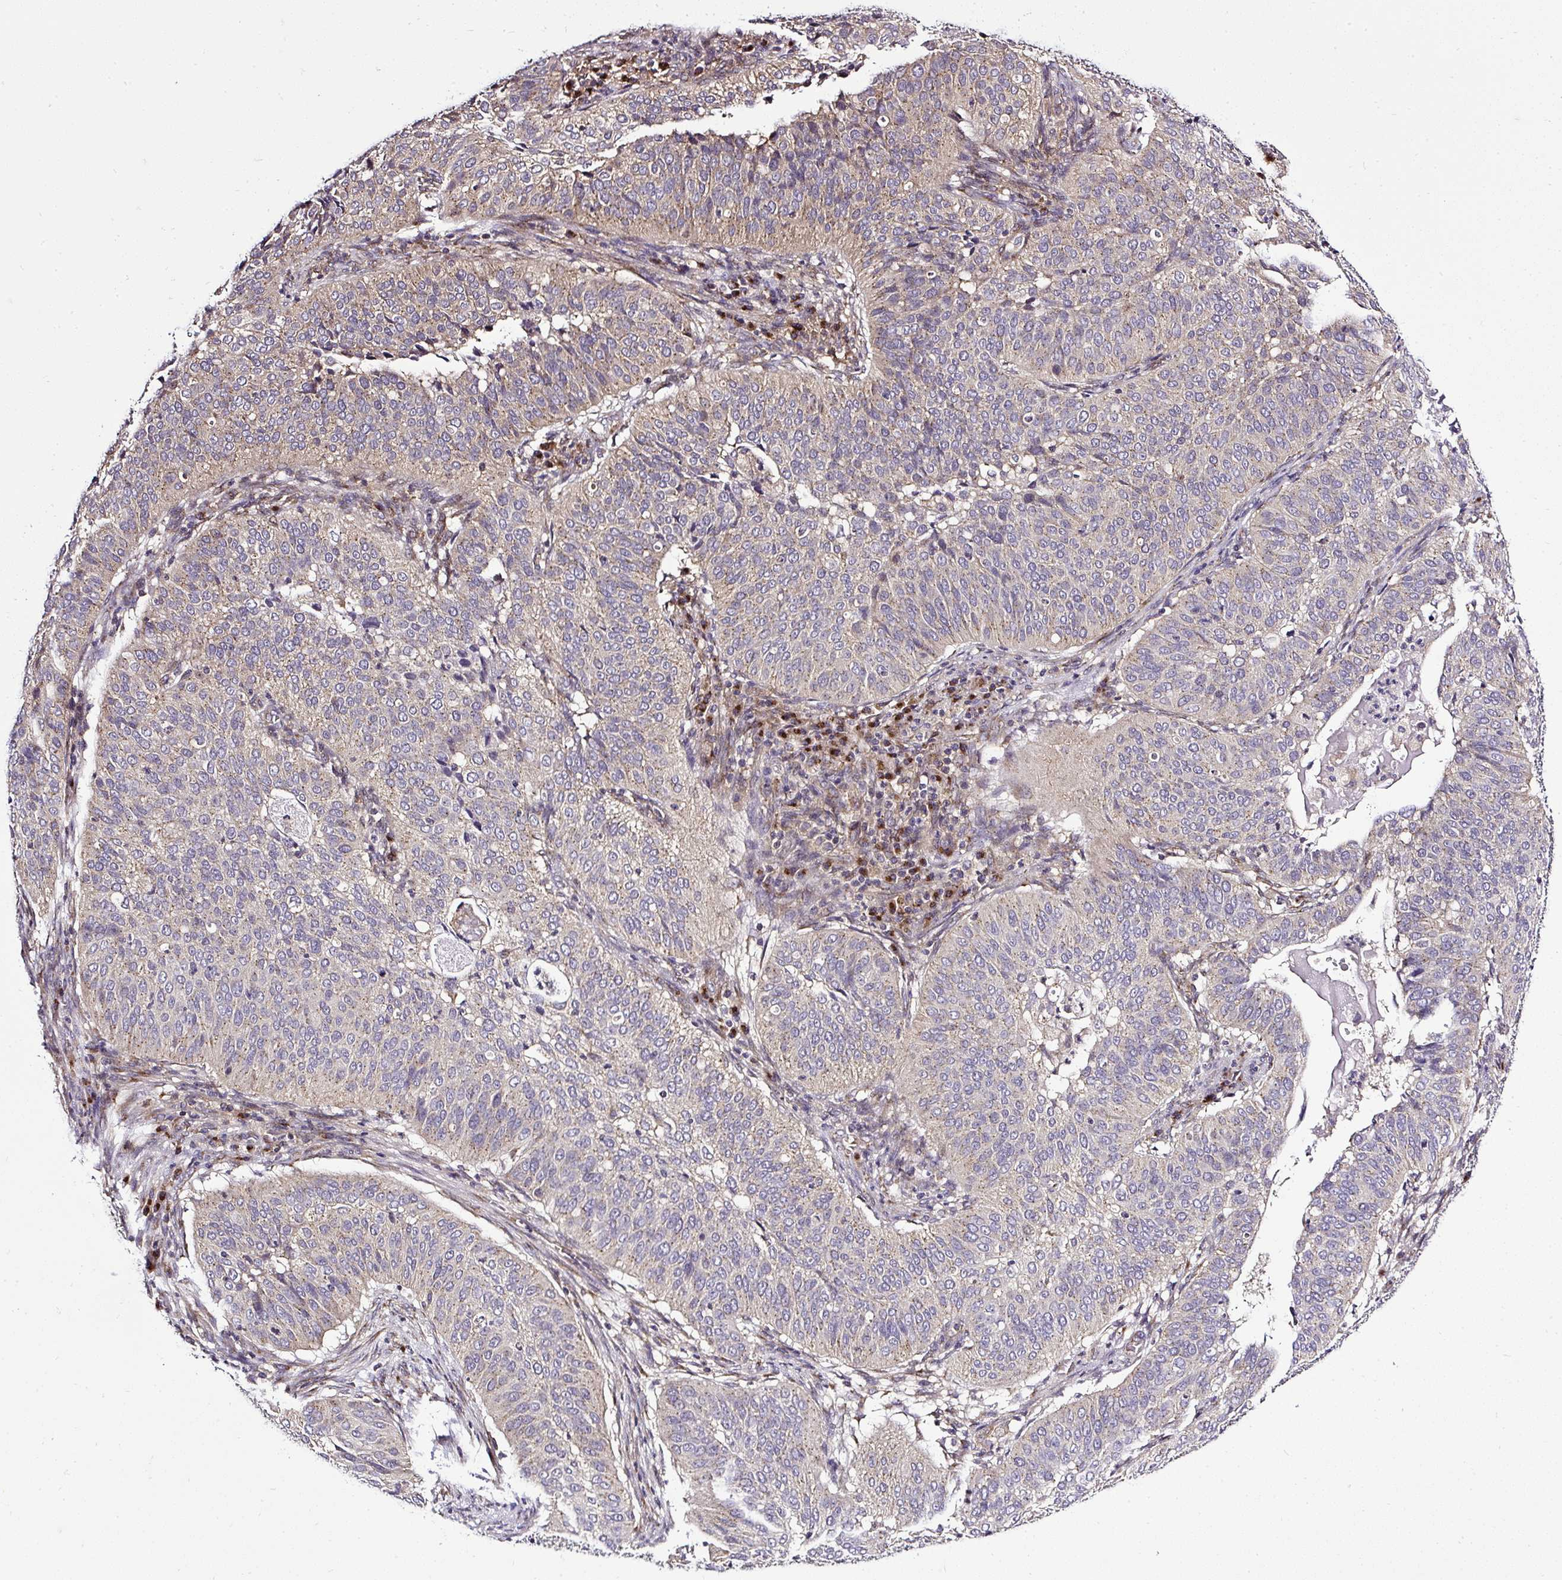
{"staining": {"intensity": "weak", "quantity": "<25%", "location": "cytoplasmic/membranous"}, "tissue": "cervical cancer", "cell_type": "Tumor cells", "image_type": "cancer", "snomed": [{"axis": "morphology", "description": "Normal tissue, NOS"}, {"axis": "morphology", "description": "Squamous cell carcinoma, NOS"}, {"axis": "topography", "description": "Cervix"}], "caption": "Tumor cells are negative for brown protein staining in cervical cancer.", "gene": "SMC4", "patient": {"sex": "female", "age": 39}}